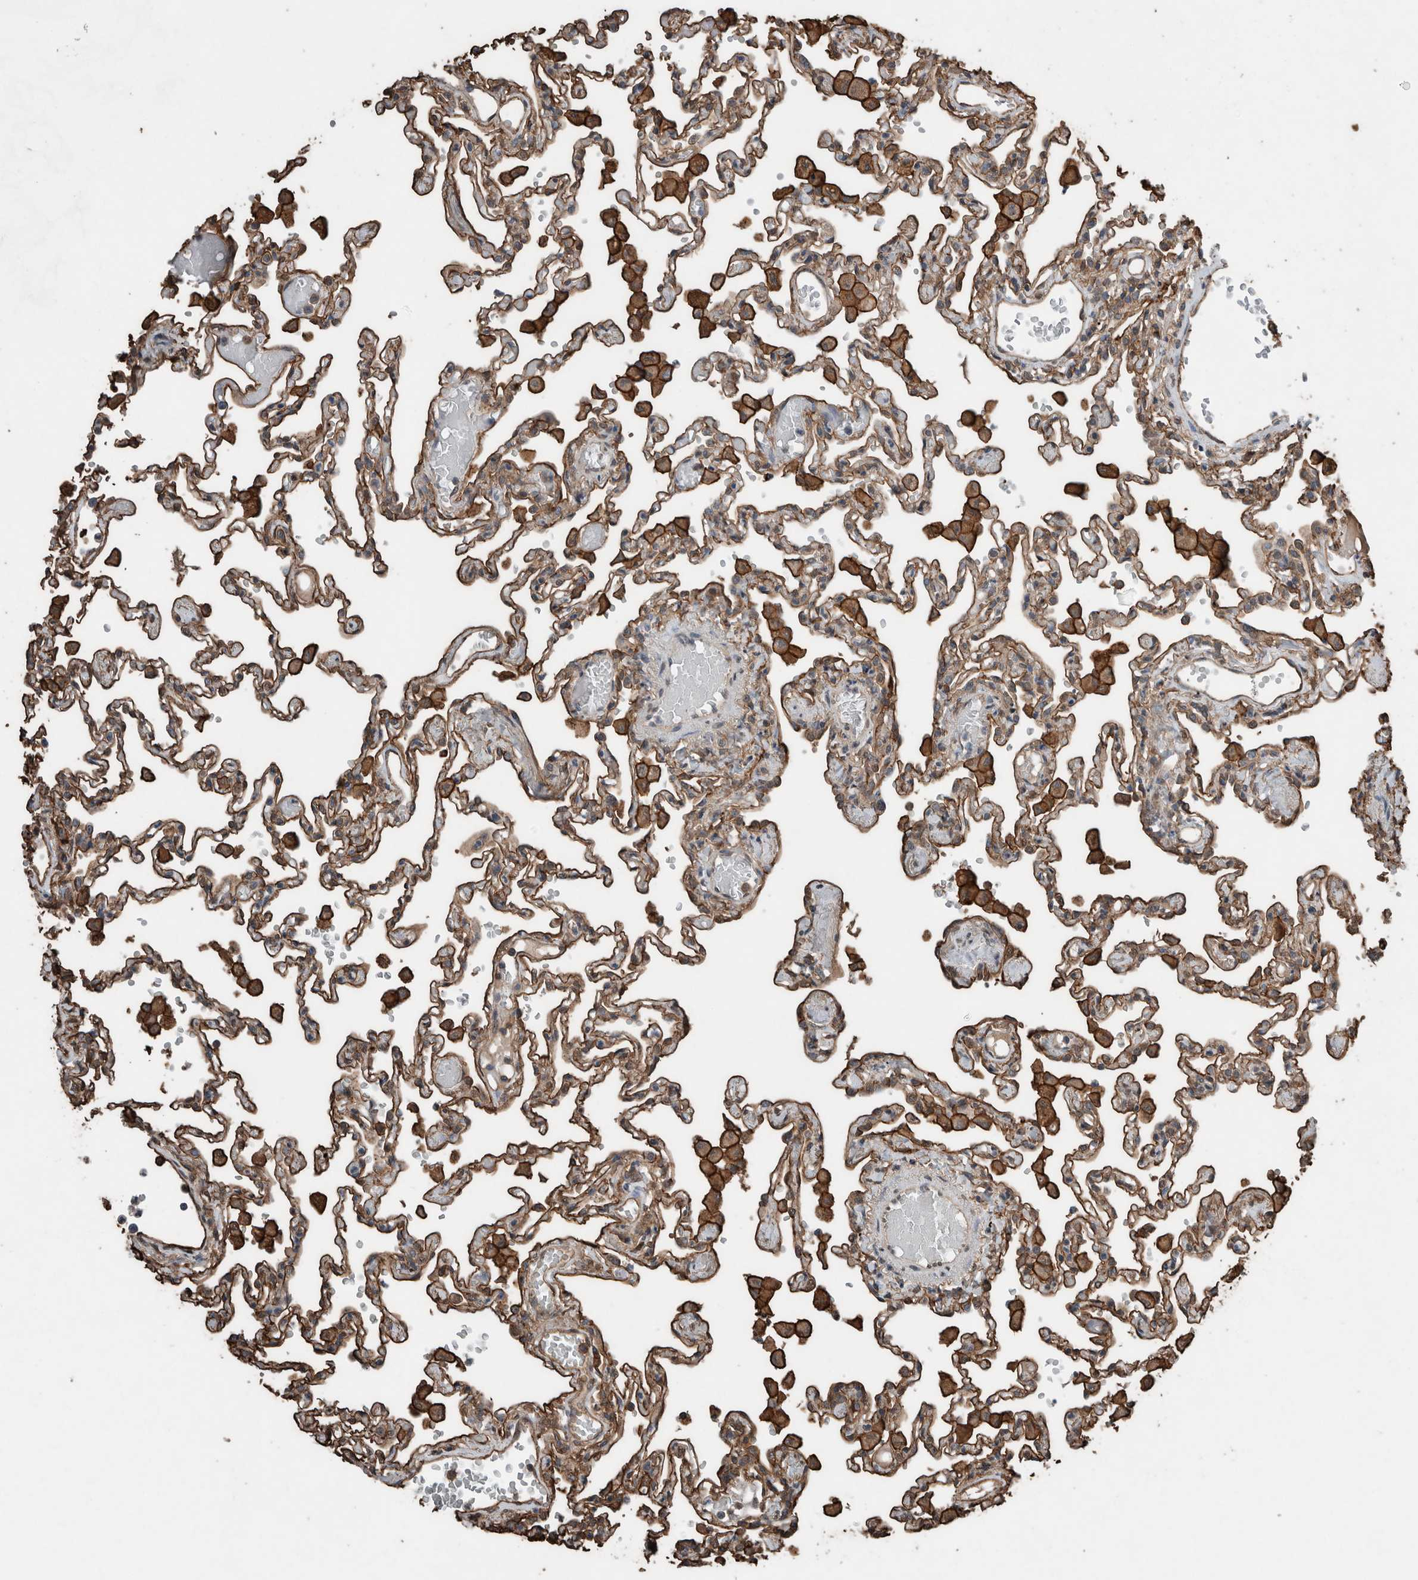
{"staining": {"intensity": "strong", "quantity": ">75%", "location": "cytoplasmic/membranous"}, "tissue": "lung", "cell_type": "Alveolar cells", "image_type": "normal", "snomed": [{"axis": "morphology", "description": "Normal tissue, NOS"}, {"axis": "topography", "description": "Bronchus"}, {"axis": "topography", "description": "Lung"}], "caption": "A photomicrograph showing strong cytoplasmic/membranous expression in about >75% of alveolar cells in normal lung, as visualized by brown immunohistochemical staining.", "gene": "S100A10", "patient": {"sex": "female", "age": 49}}